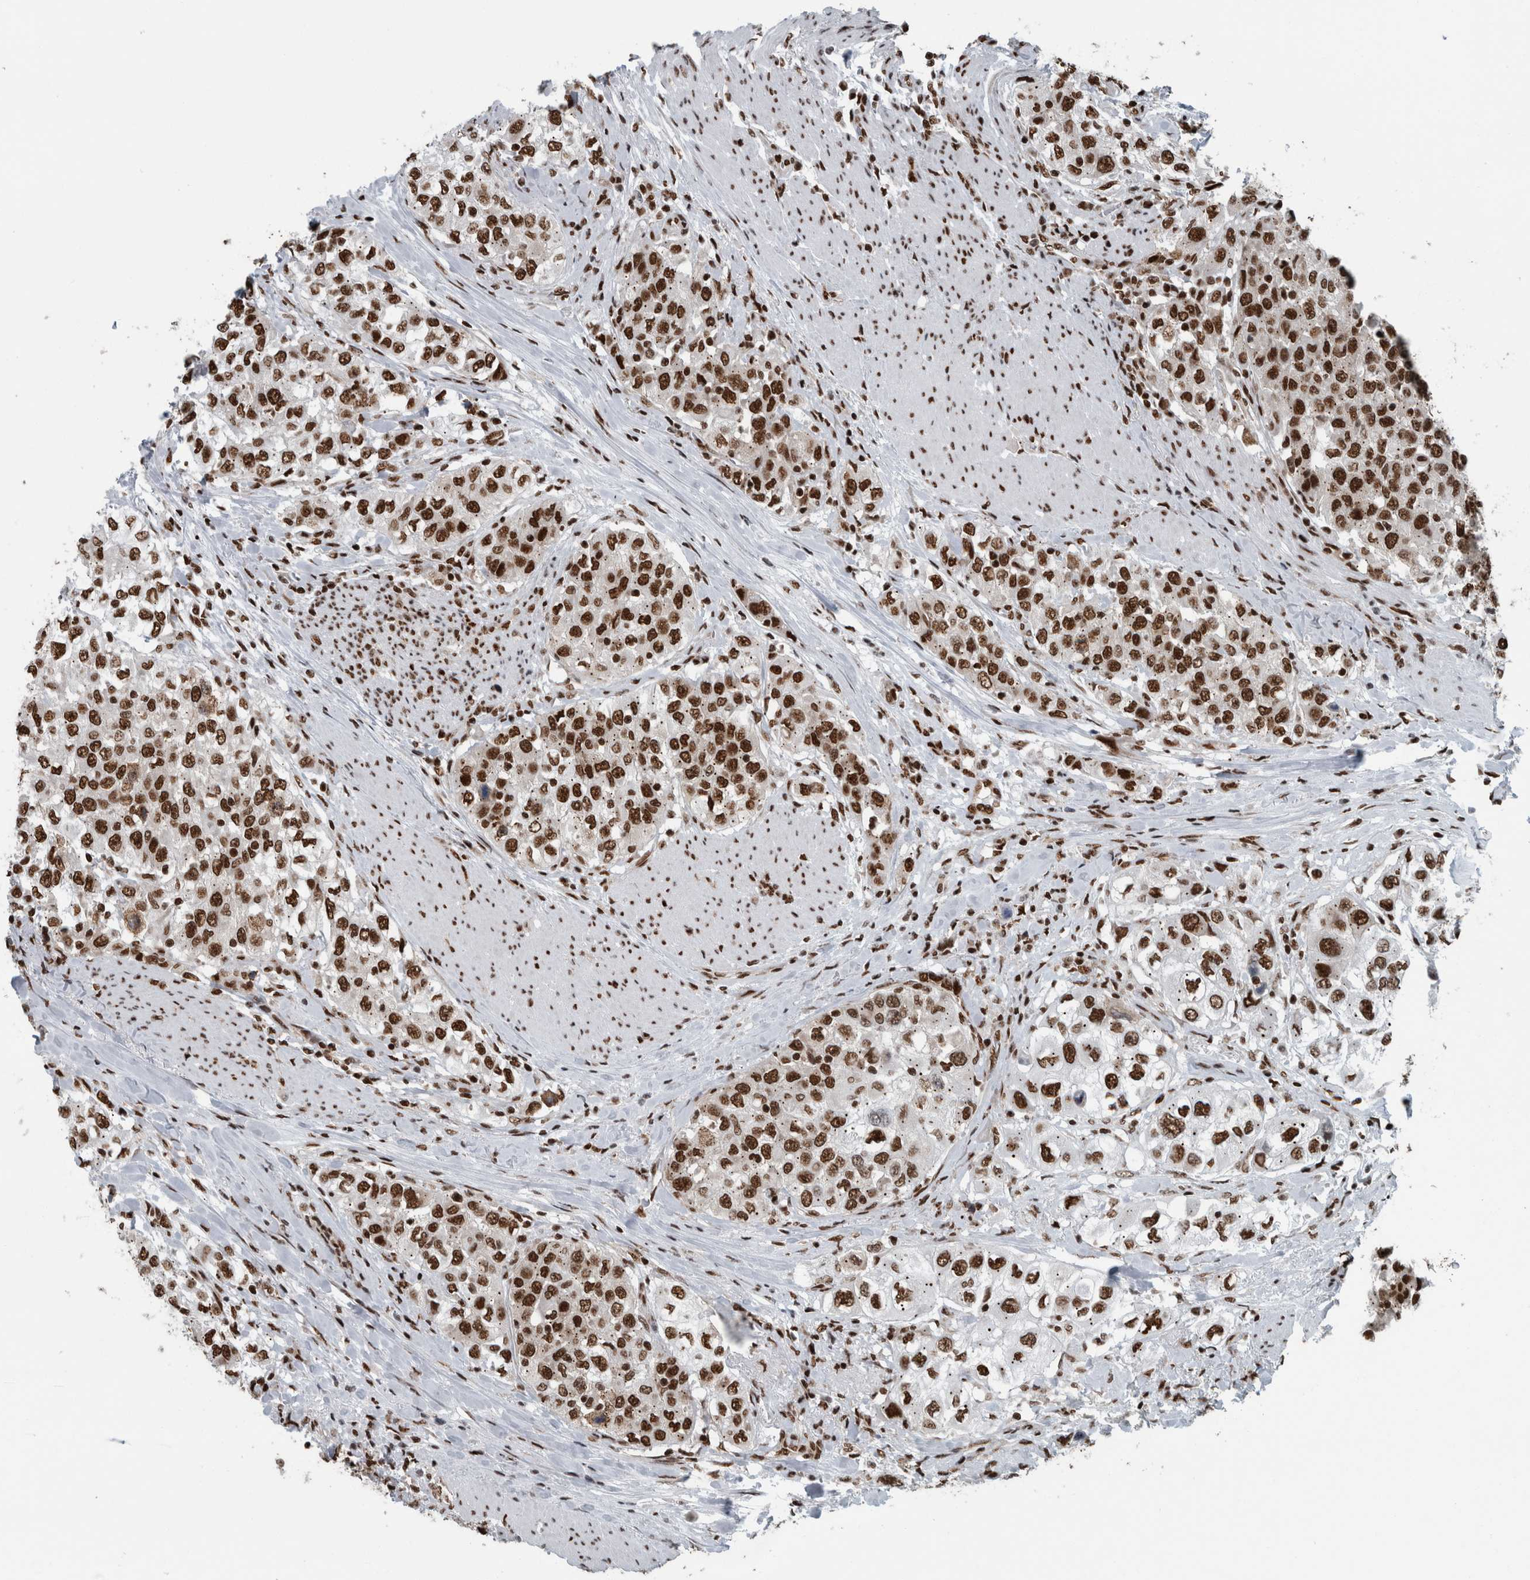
{"staining": {"intensity": "strong", "quantity": ">75%", "location": "nuclear"}, "tissue": "urothelial cancer", "cell_type": "Tumor cells", "image_type": "cancer", "snomed": [{"axis": "morphology", "description": "Urothelial carcinoma, High grade"}, {"axis": "topography", "description": "Urinary bladder"}], "caption": "Immunohistochemistry (IHC) image of high-grade urothelial carcinoma stained for a protein (brown), which demonstrates high levels of strong nuclear positivity in approximately >75% of tumor cells.", "gene": "DNMT3A", "patient": {"sex": "female", "age": 80}}